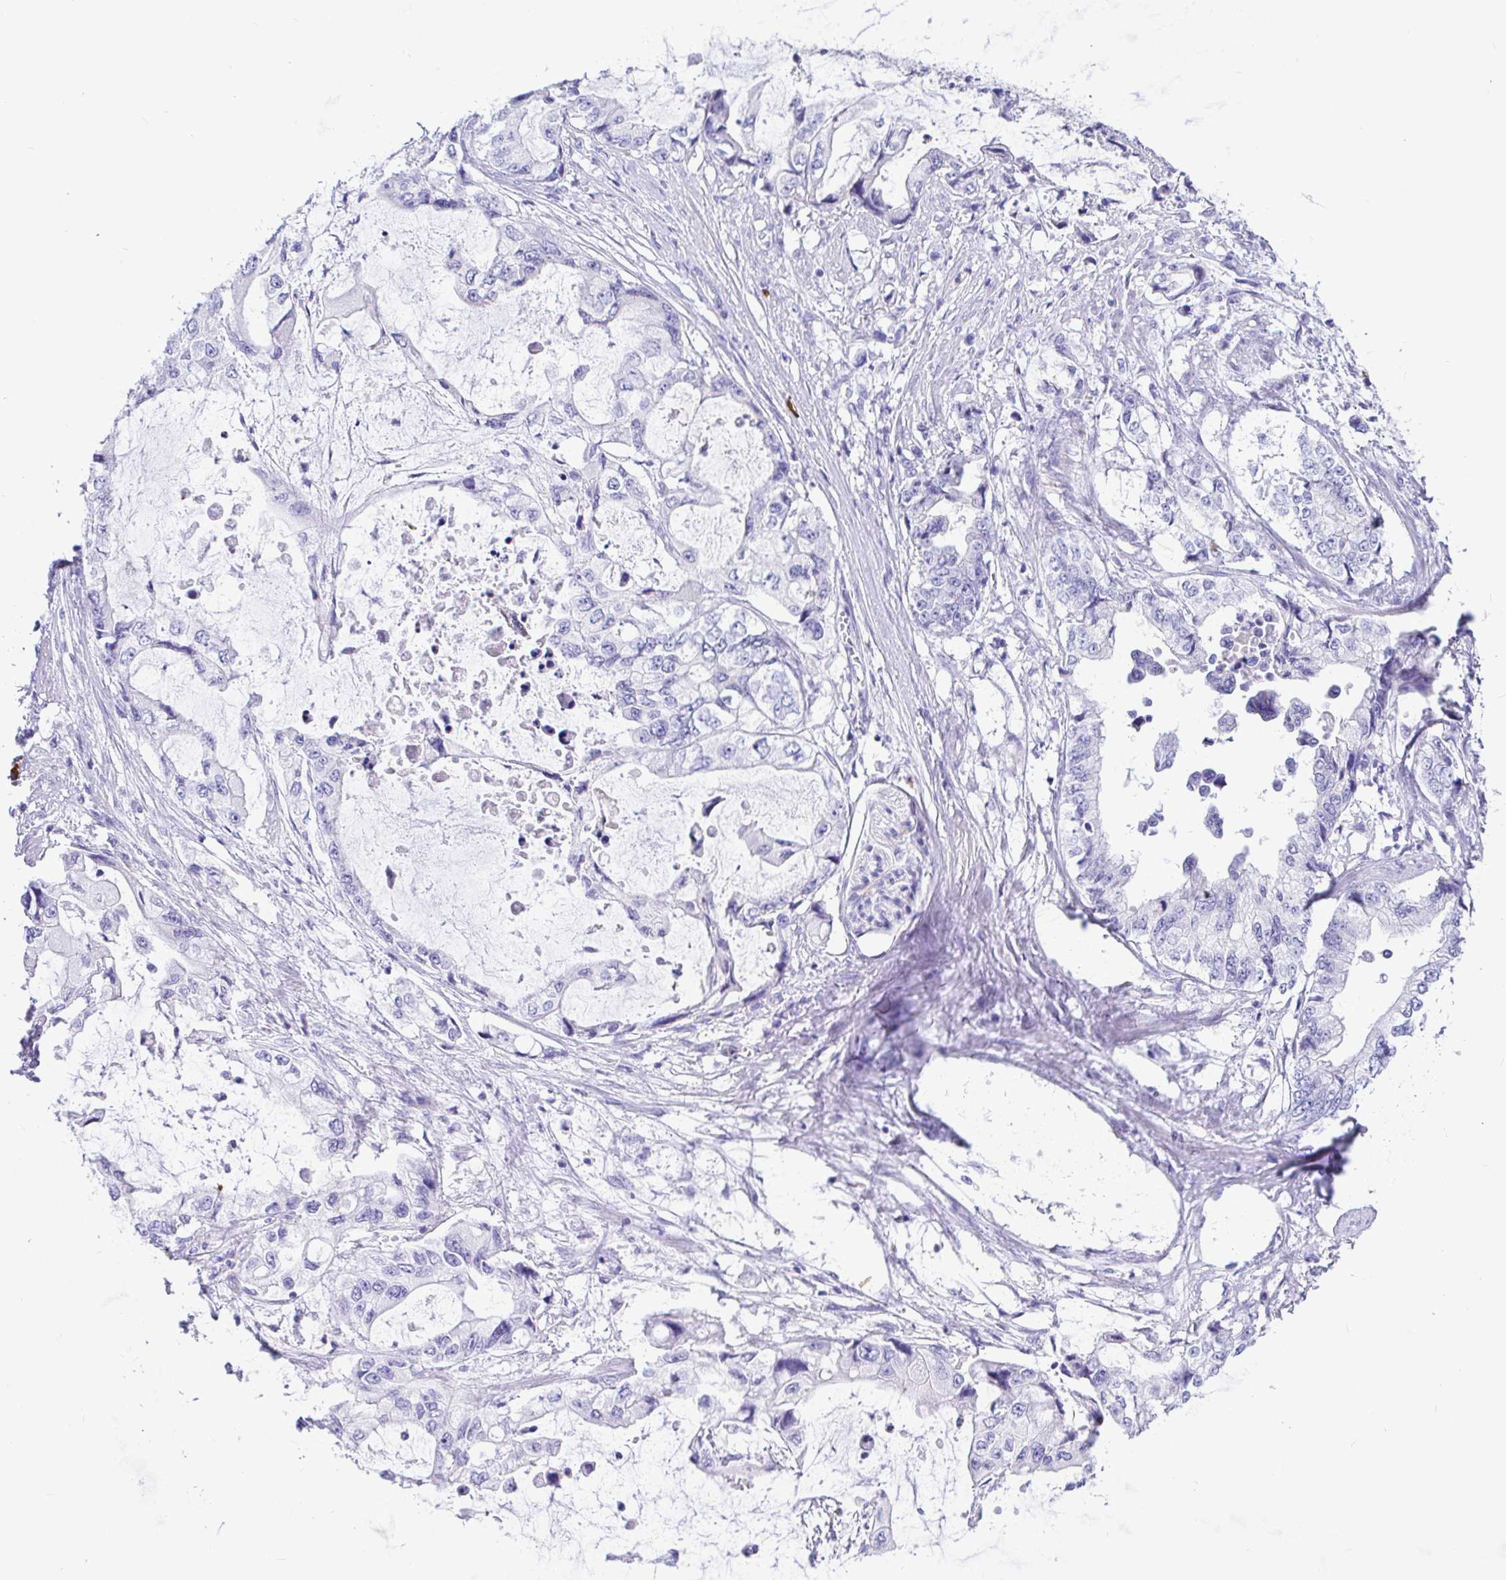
{"staining": {"intensity": "negative", "quantity": "none", "location": "none"}, "tissue": "stomach cancer", "cell_type": "Tumor cells", "image_type": "cancer", "snomed": [{"axis": "morphology", "description": "Adenocarcinoma, NOS"}, {"axis": "topography", "description": "Pancreas"}, {"axis": "topography", "description": "Stomach, upper"}, {"axis": "topography", "description": "Stomach"}], "caption": "Immunohistochemical staining of adenocarcinoma (stomach) displays no significant expression in tumor cells. Nuclei are stained in blue.", "gene": "CCDC62", "patient": {"sex": "male", "age": 77}}